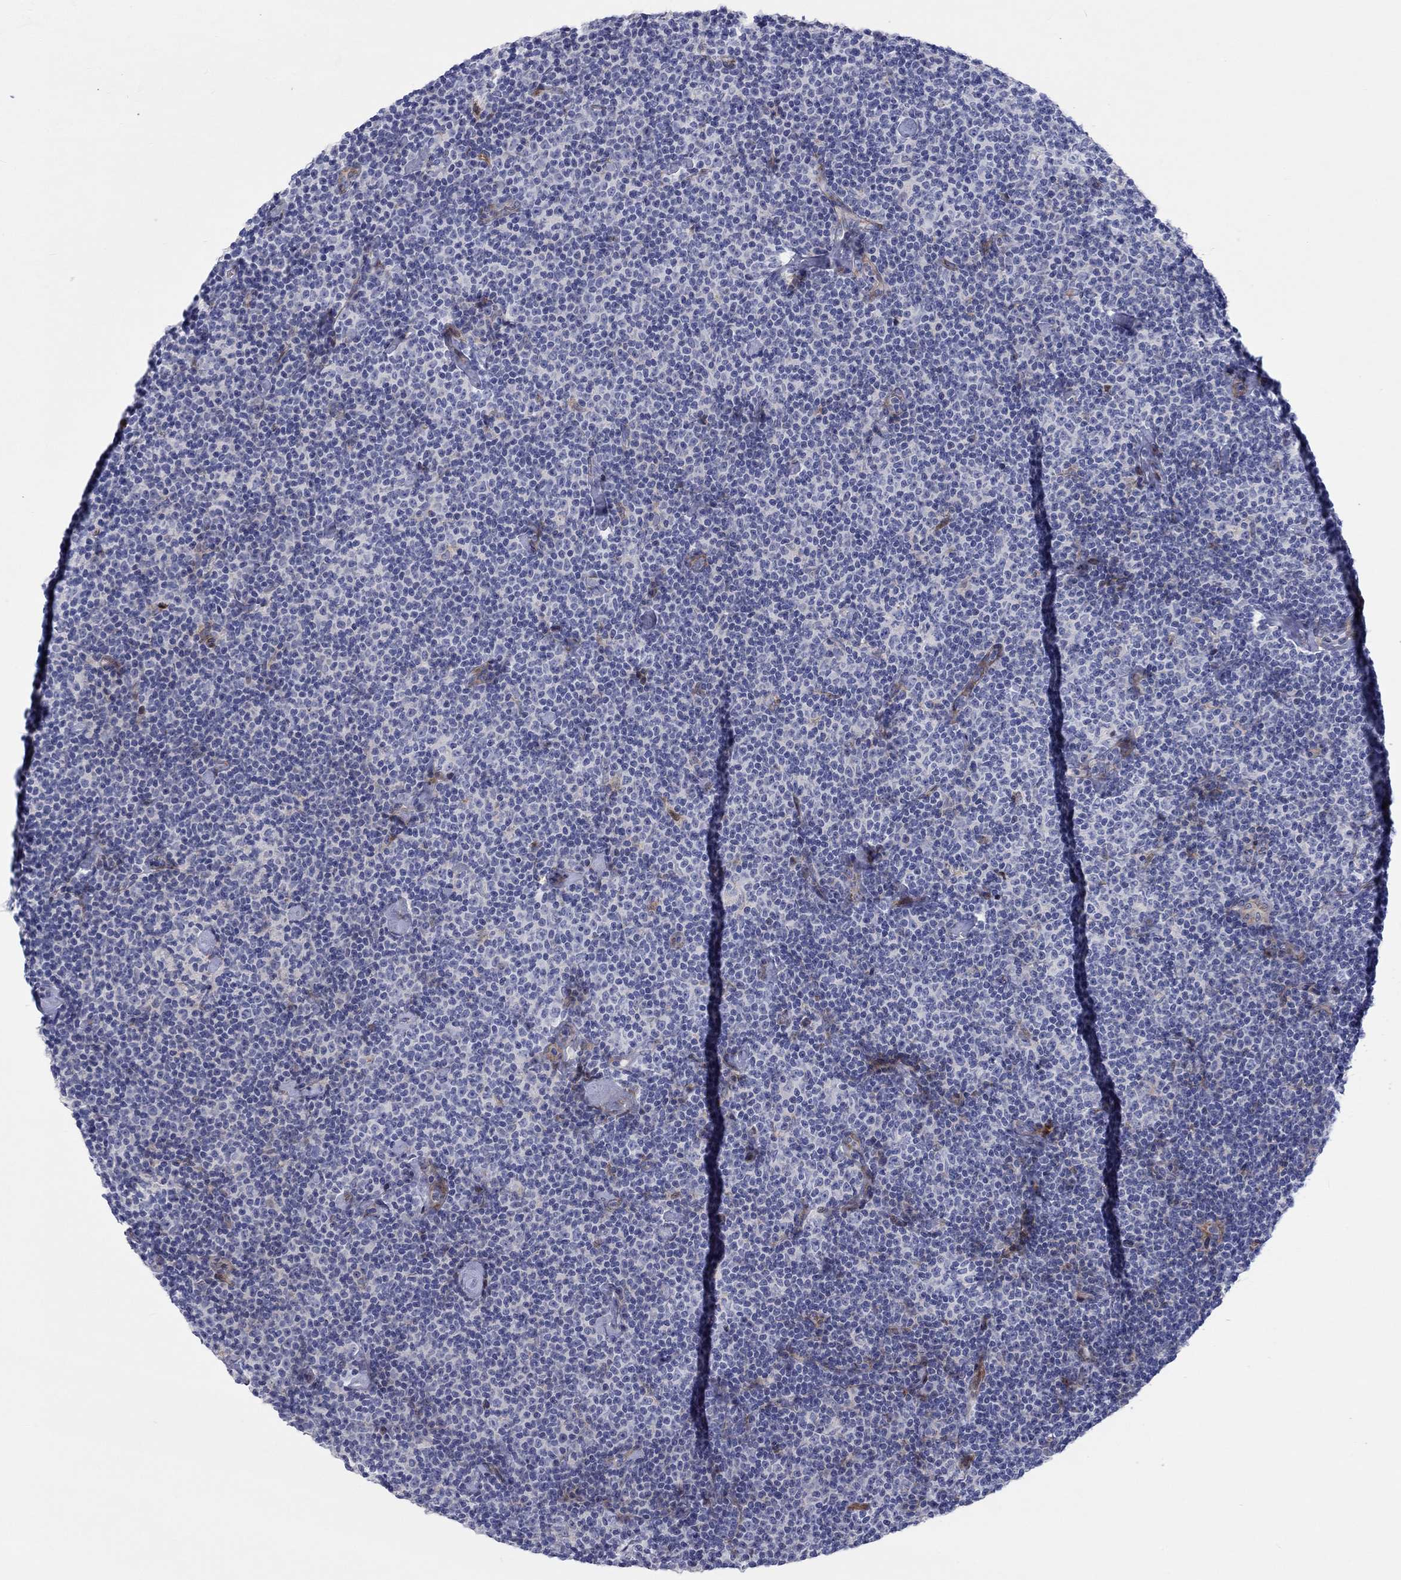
{"staining": {"intensity": "negative", "quantity": "none", "location": "none"}, "tissue": "lymphoma", "cell_type": "Tumor cells", "image_type": "cancer", "snomed": [{"axis": "morphology", "description": "Malignant lymphoma, non-Hodgkin's type, Low grade"}, {"axis": "topography", "description": "Lymph node"}], "caption": "Image shows no protein expression in tumor cells of lymphoma tissue.", "gene": "ARHGAP36", "patient": {"sex": "male", "age": 81}}